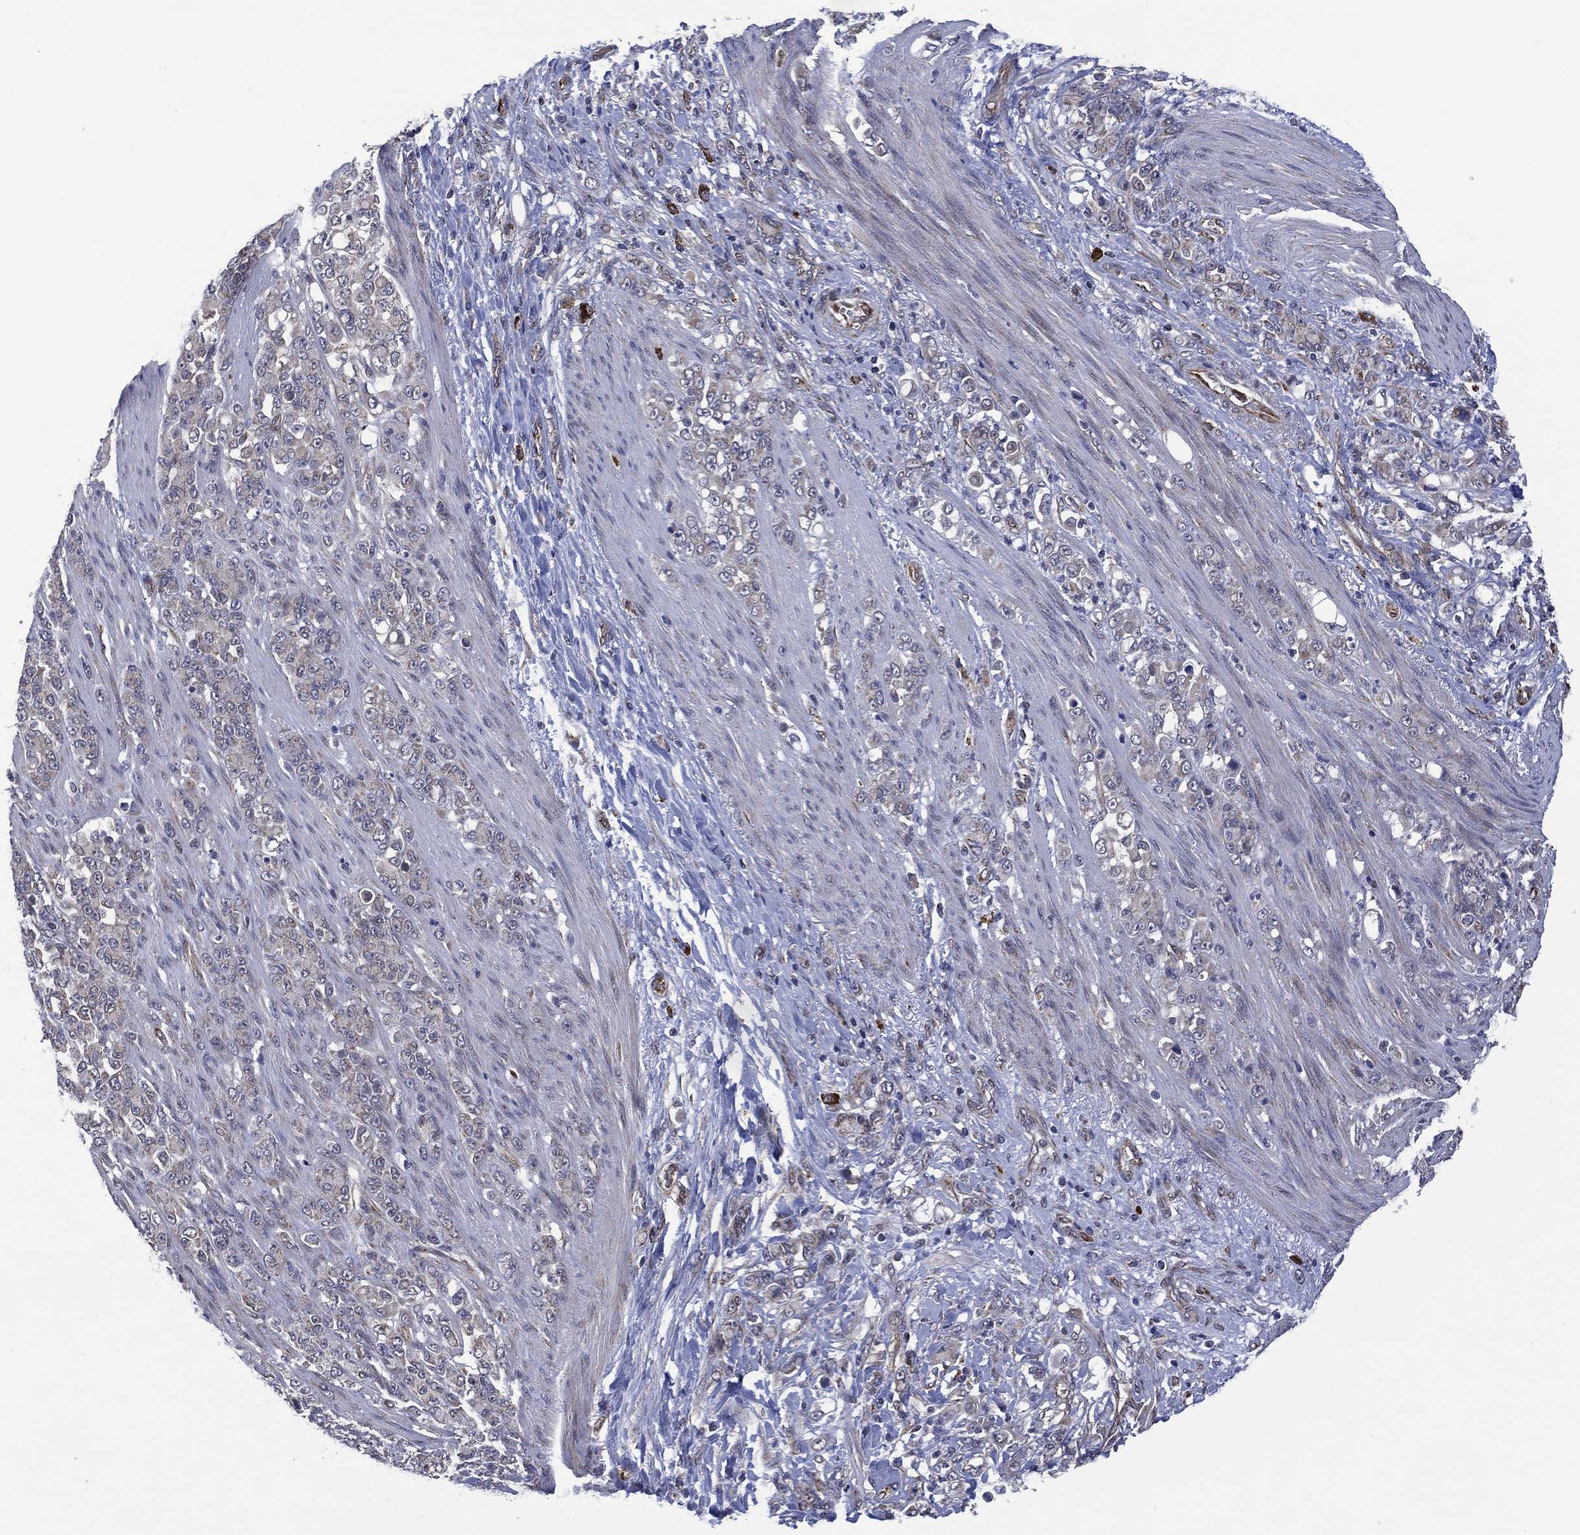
{"staining": {"intensity": "weak", "quantity": "25%-75%", "location": "cytoplasmic/membranous"}, "tissue": "stomach cancer", "cell_type": "Tumor cells", "image_type": "cancer", "snomed": [{"axis": "morphology", "description": "Adenocarcinoma, NOS"}, {"axis": "topography", "description": "Stomach"}], "caption": "Weak cytoplasmic/membranous expression for a protein is appreciated in about 25%-75% of tumor cells of stomach cancer (adenocarcinoma) using immunohistochemistry (IHC).", "gene": "HTD2", "patient": {"sex": "female", "age": 79}}